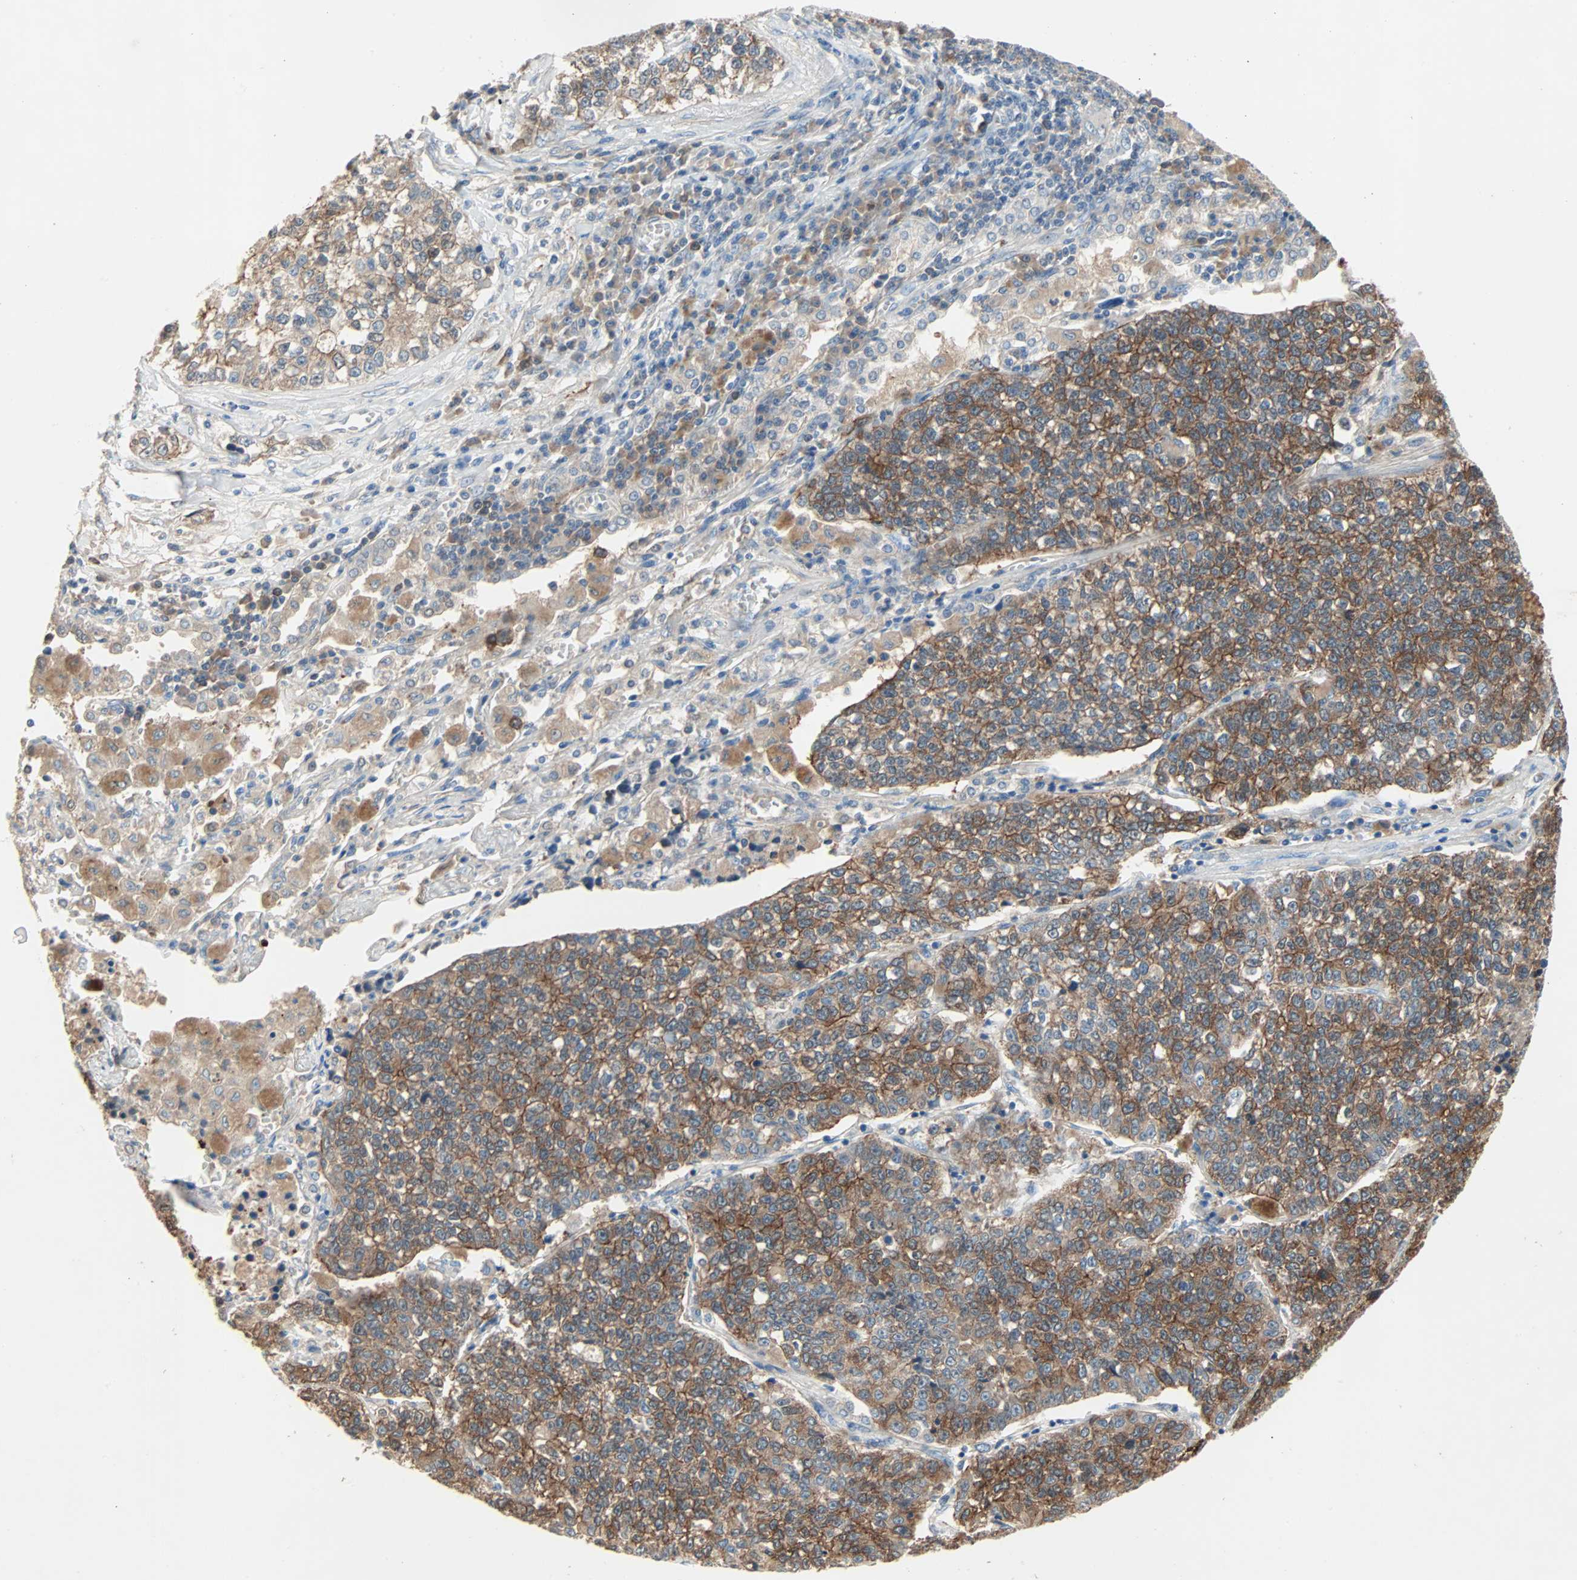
{"staining": {"intensity": "strong", "quantity": ">75%", "location": "cytoplasmic/membranous"}, "tissue": "lung cancer", "cell_type": "Tumor cells", "image_type": "cancer", "snomed": [{"axis": "morphology", "description": "Adenocarcinoma, NOS"}, {"axis": "topography", "description": "Lung"}], "caption": "Immunohistochemical staining of human lung adenocarcinoma demonstrates high levels of strong cytoplasmic/membranous protein staining in approximately >75% of tumor cells.", "gene": "TNFRSF12A", "patient": {"sex": "male", "age": 49}}